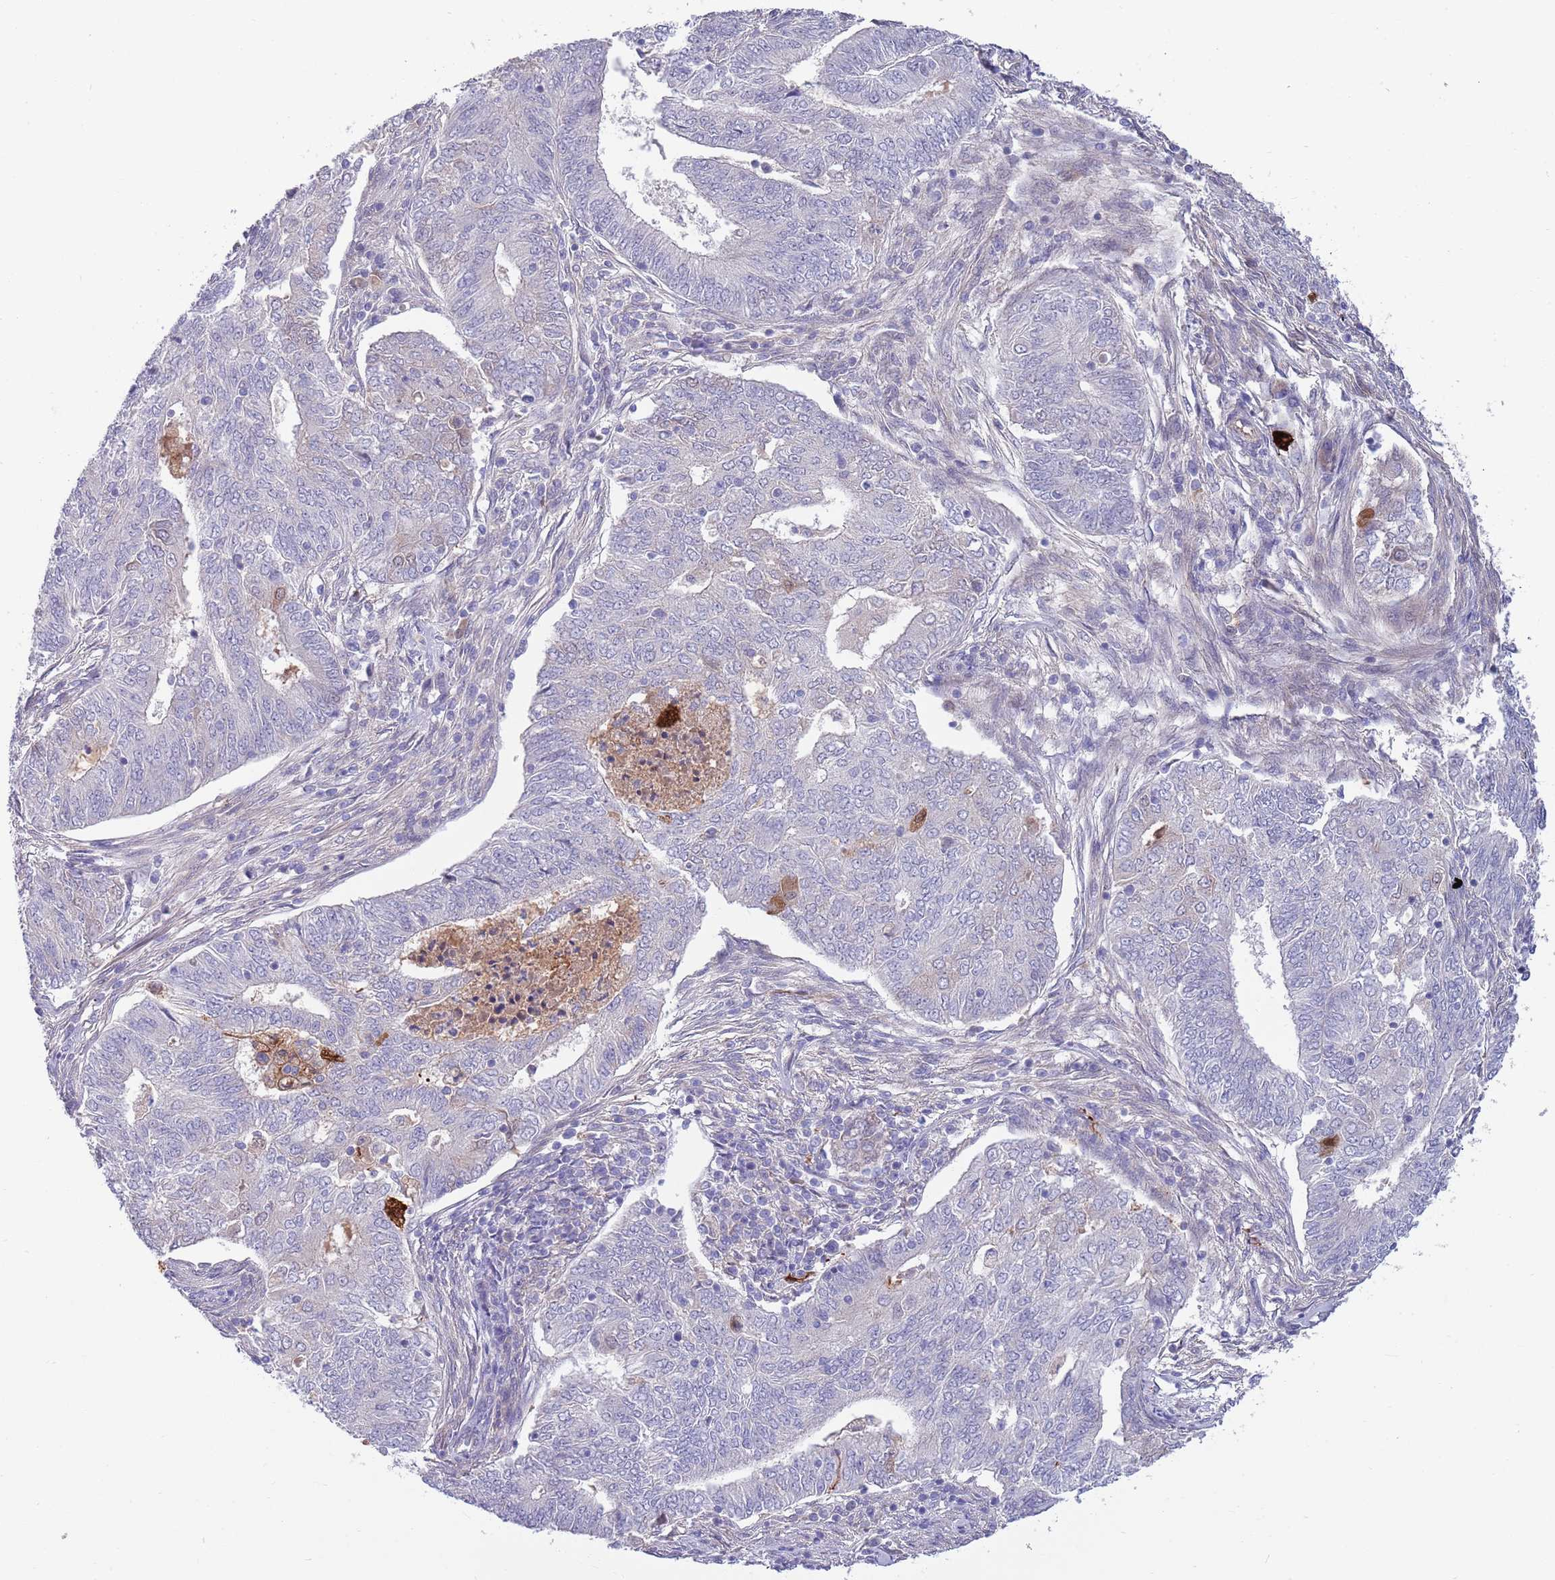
{"staining": {"intensity": "negative", "quantity": "none", "location": "none"}, "tissue": "endometrial cancer", "cell_type": "Tumor cells", "image_type": "cancer", "snomed": [{"axis": "morphology", "description": "Adenocarcinoma, NOS"}, {"axis": "topography", "description": "Endometrium"}], "caption": "Adenocarcinoma (endometrial) was stained to show a protein in brown. There is no significant expression in tumor cells. The staining was performed using DAB to visualize the protein expression in brown, while the nuclei were stained in blue with hematoxylin (Magnification: 20x).", "gene": "NLRP6", "patient": {"sex": "female", "age": 62}}